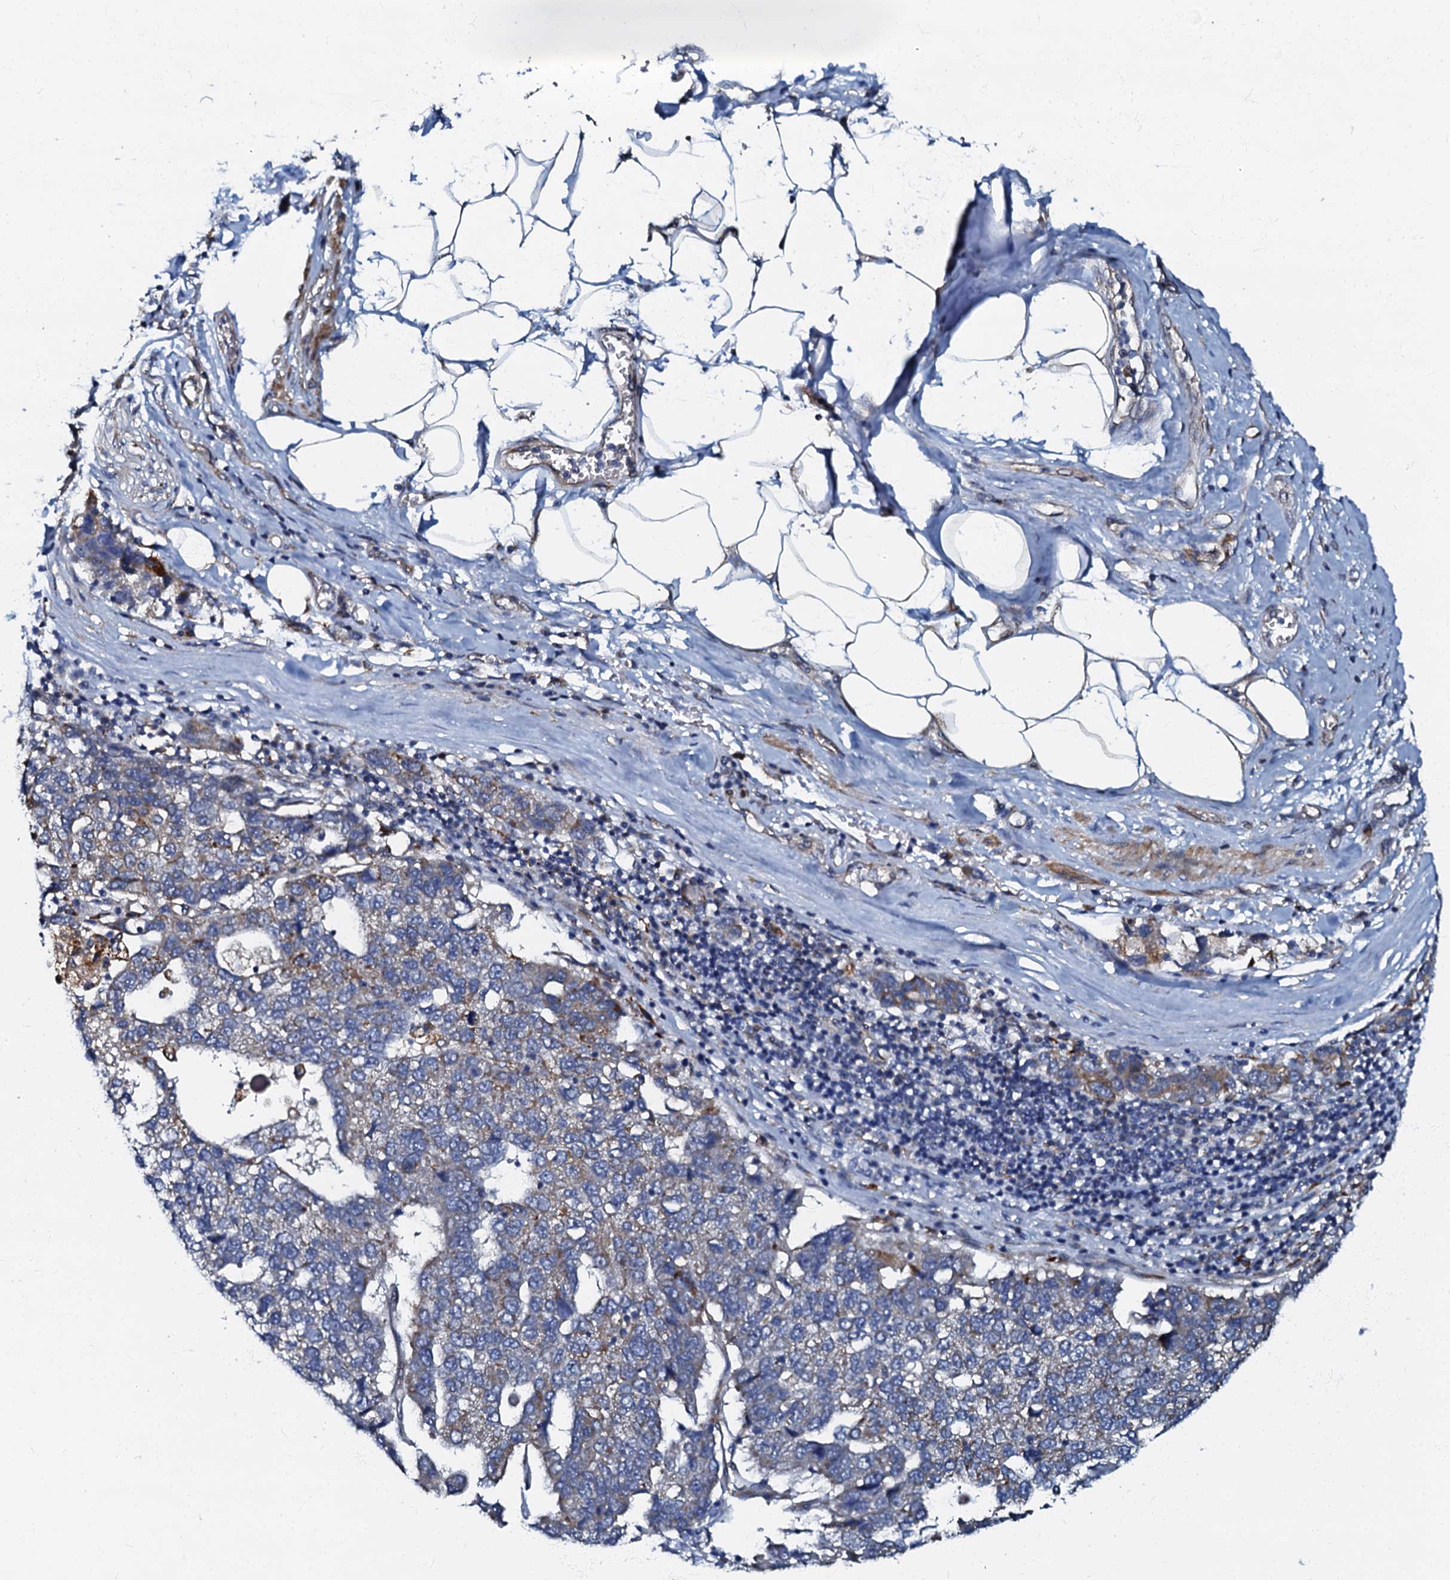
{"staining": {"intensity": "weak", "quantity": "<25%", "location": "cytoplasmic/membranous"}, "tissue": "pancreatic cancer", "cell_type": "Tumor cells", "image_type": "cancer", "snomed": [{"axis": "morphology", "description": "Adenocarcinoma, NOS"}, {"axis": "topography", "description": "Pancreas"}], "caption": "Tumor cells show no significant positivity in pancreatic cancer.", "gene": "OLAH", "patient": {"sex": "female", "age": 61}}